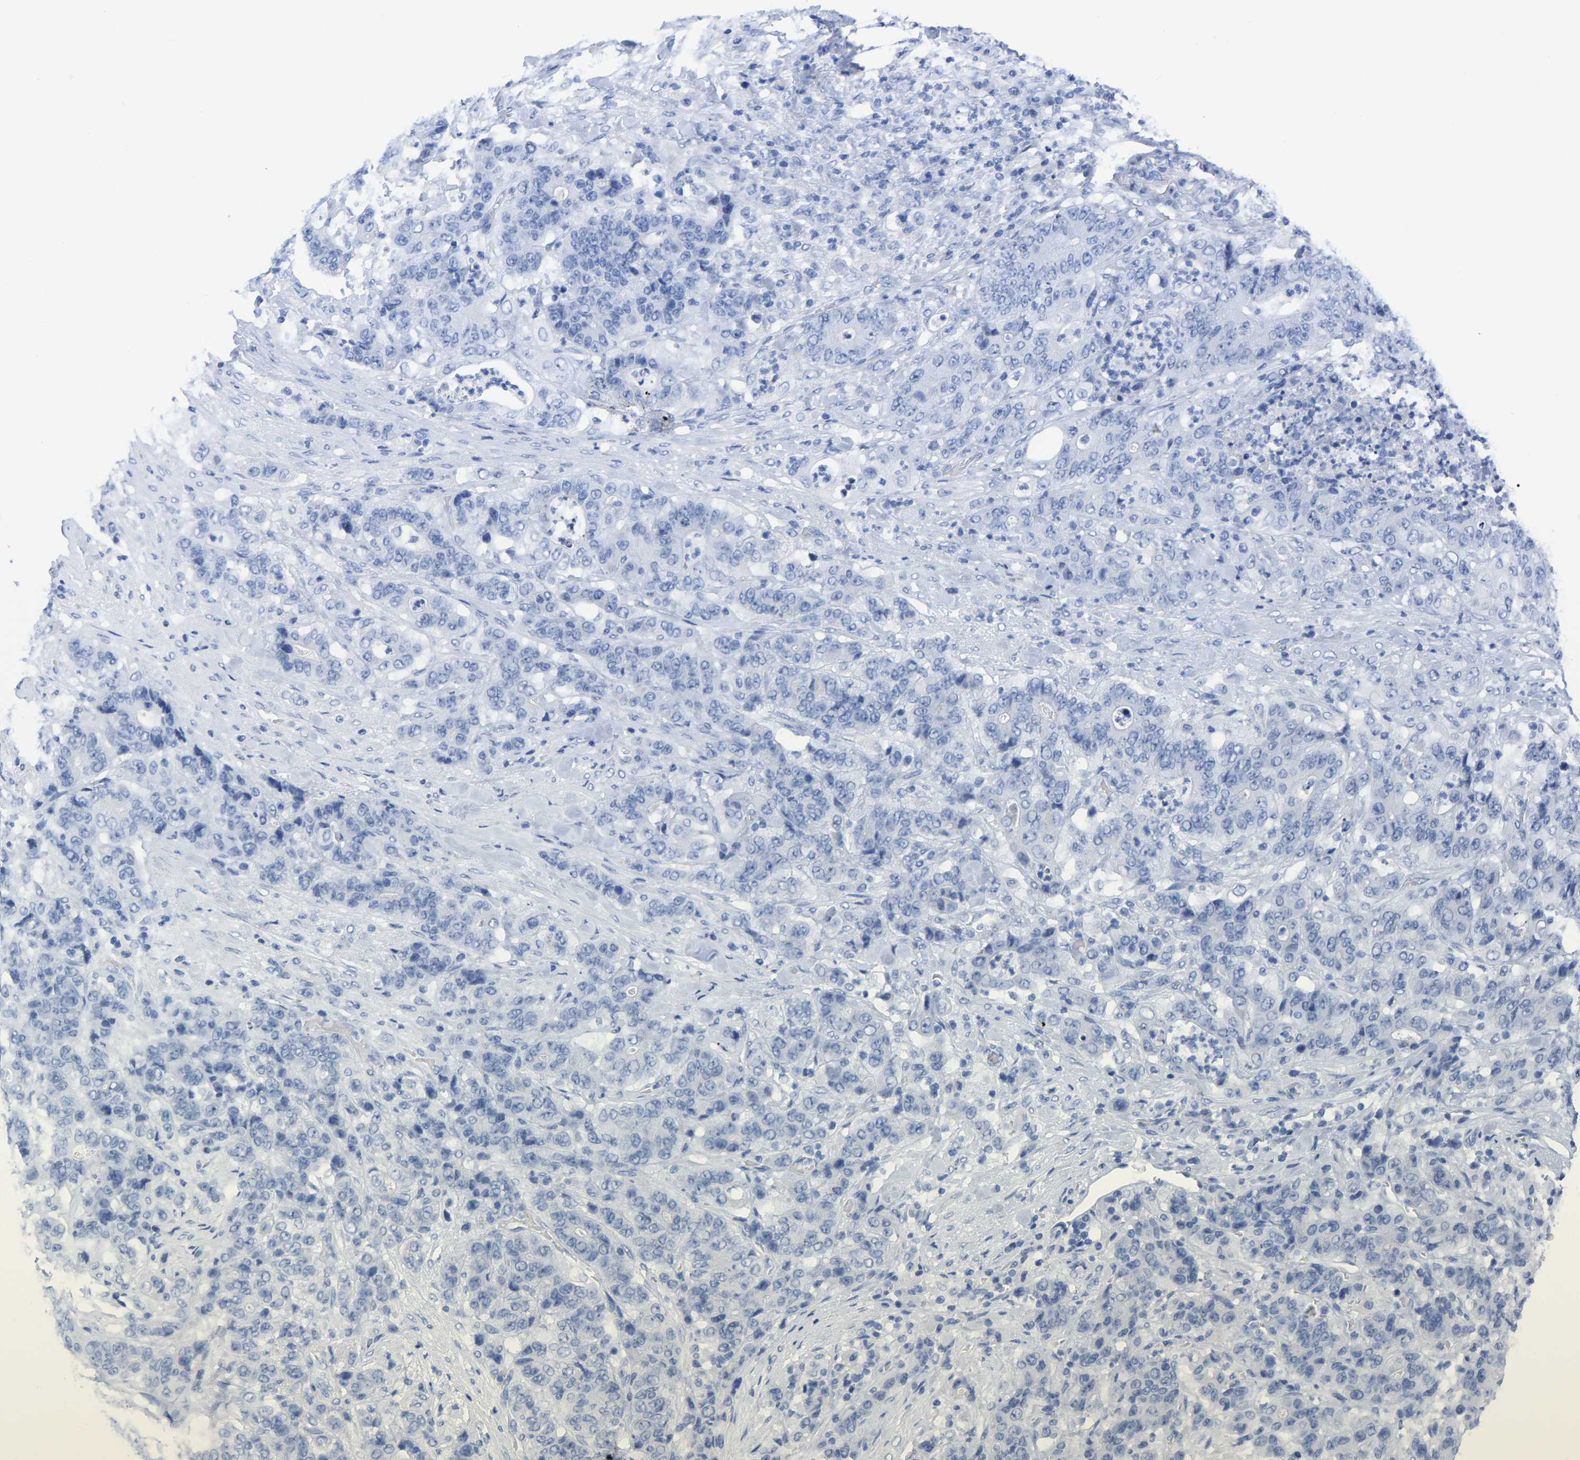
{"staining": {"intensity": "negative", "quantity": "none", "location": "none"}, "tissue": "stomach cancer", "cell_type": "Tumor cells", "image_type": "cancer", "snomed": [{"axis": "morphology", "description": "Adenocarcinoma, NOS"}, {"axis": "topography", "description": "Stomach"}], "caption": "Human stomach cancer stained for a protein using IHC demonstrates no positivity in tumor cells.", "gene": "HAPLN1", "patient": {"sex": "female", "age": 73}}